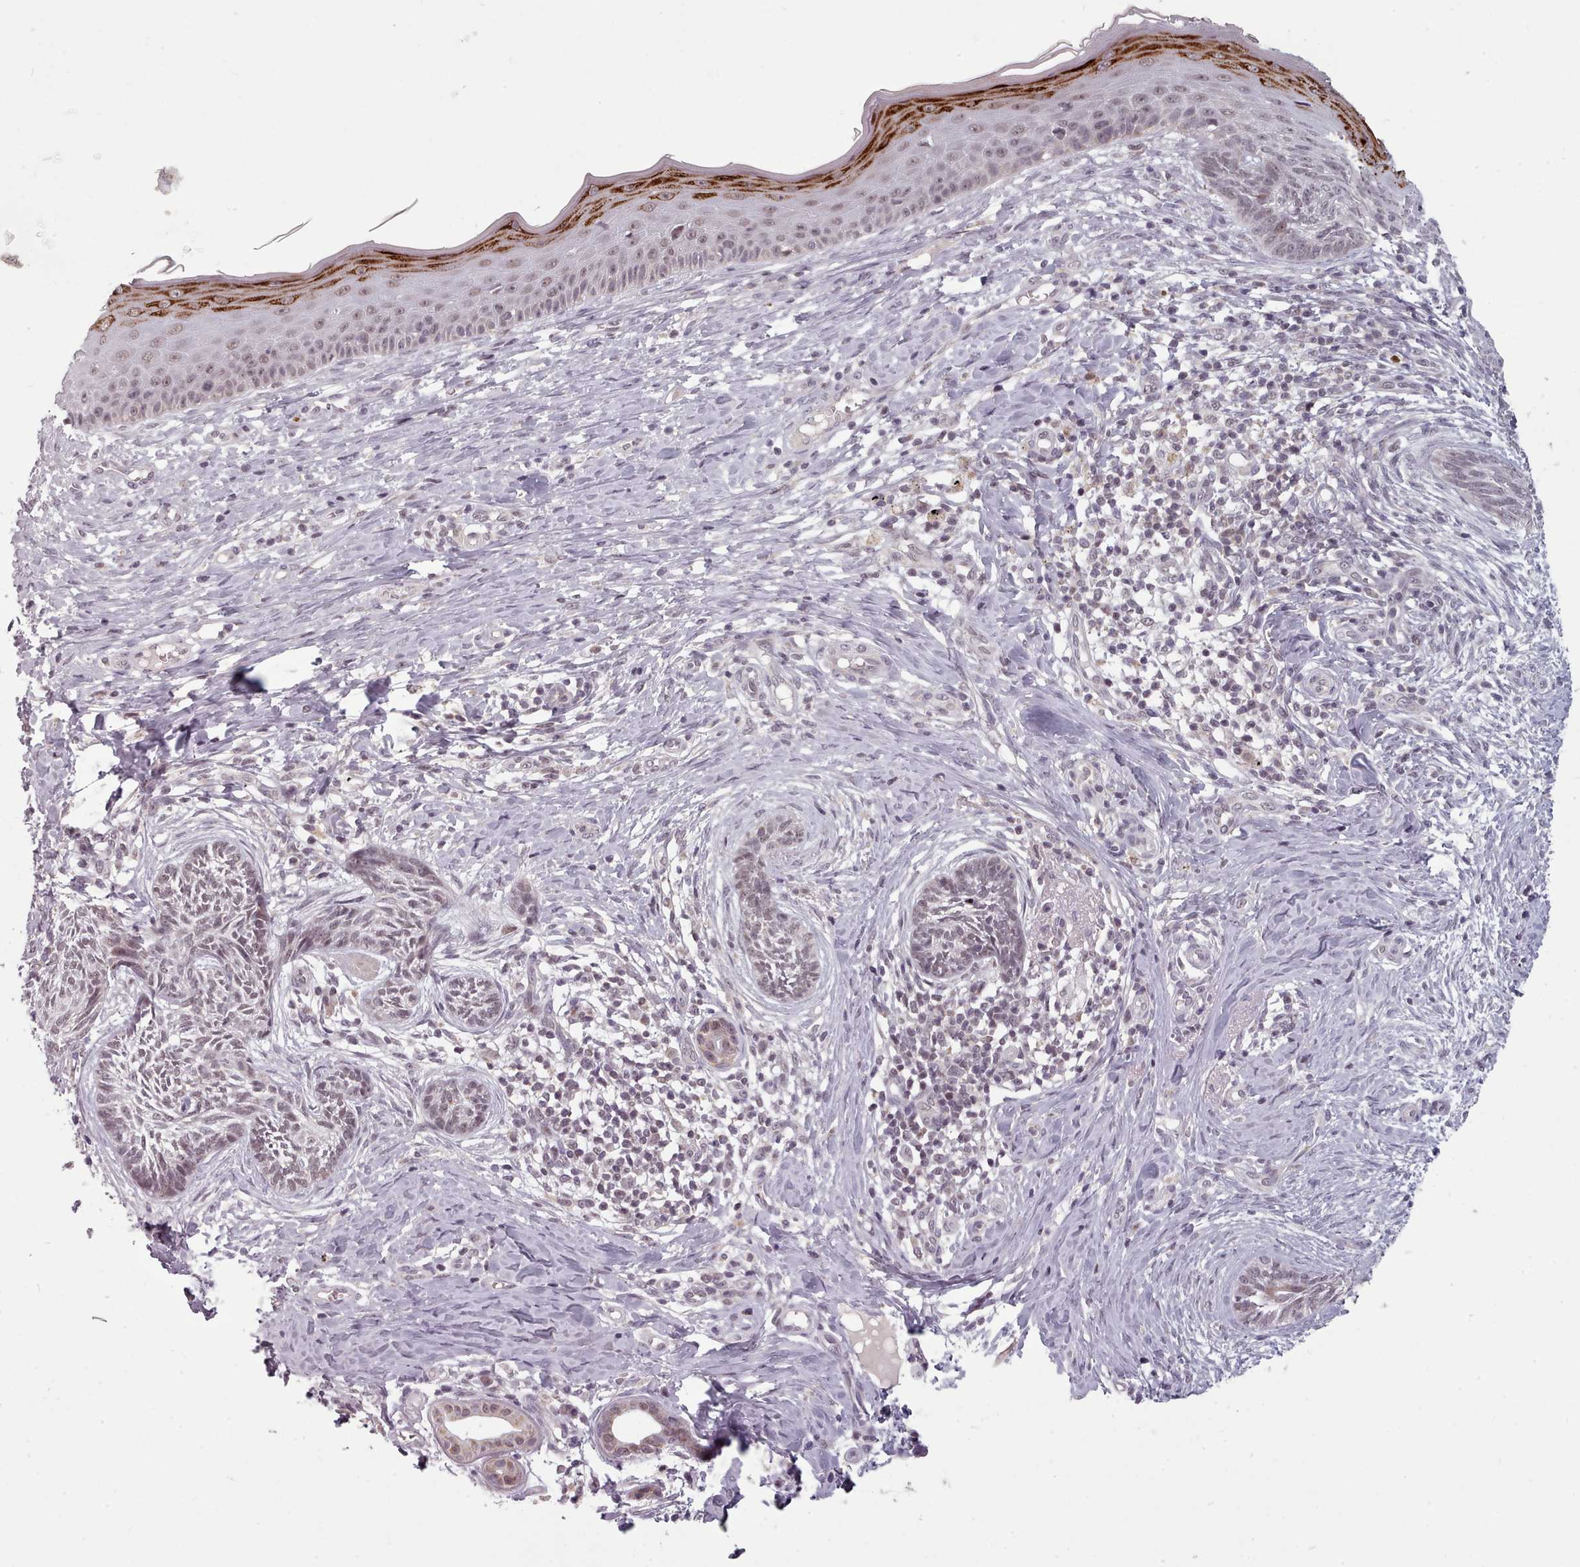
{"staining": {"intensity": "weak", "quantity": "25%-75%", "location": "nuclear"}, "tissue": "skin cancer", "cell_type": "Tumor cells", "image_type": "cancer", "snomed": [{"axis": "morphology", "description": "Basal cell carcinoma"}, {"axis": "topography", "description": "Skin"}], "caption": "Immunohistochemical staining of human skin cancer (basal cell carcinoma) exhibits low levels of weak nuclear positivity in about 25%-75% of tumor cells.", "gene": "SRSF9", "patient": {"sex": "male", "age": 73}}